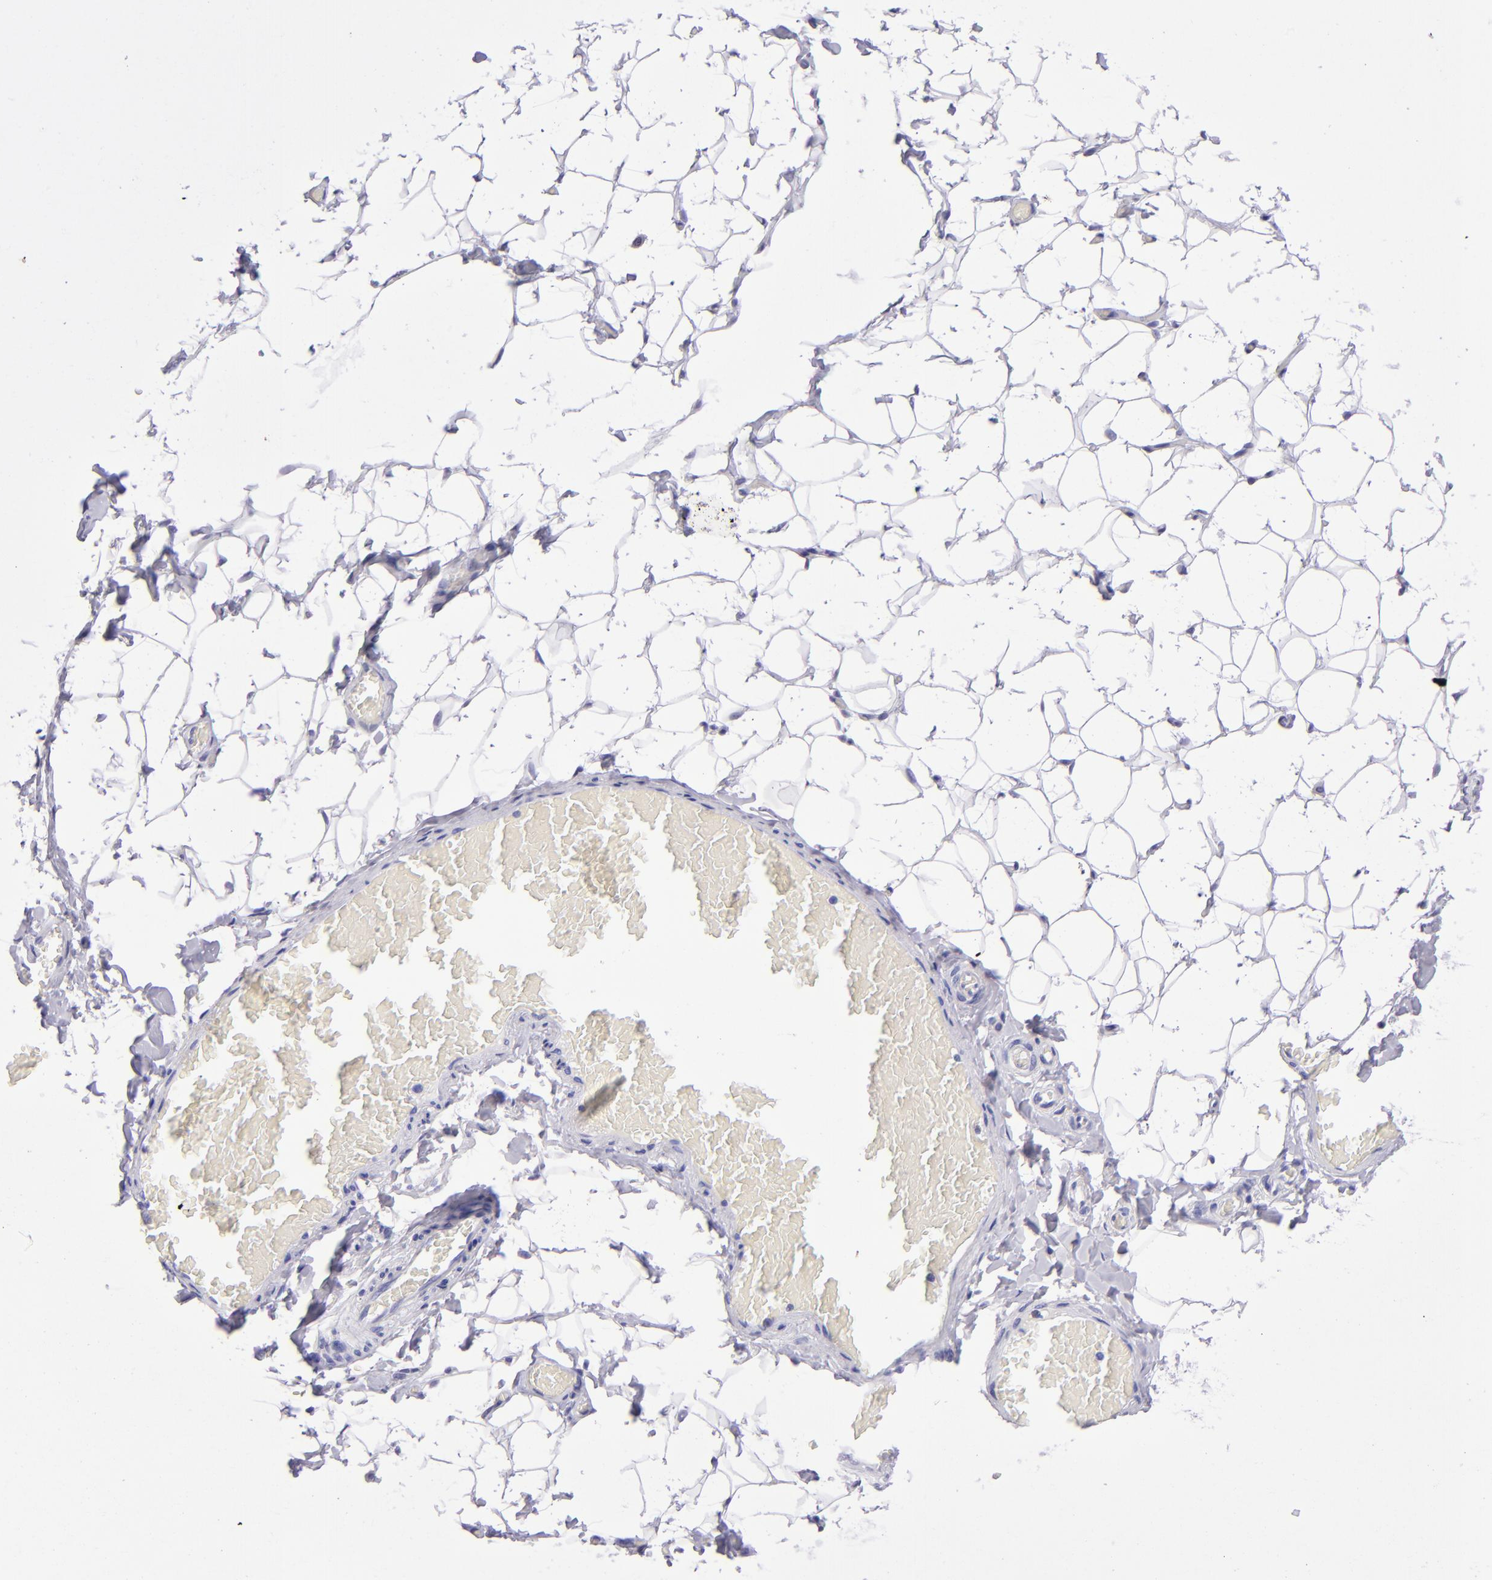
{"staining": {"intensity": "negative", "quantity": "none", "location": "none"}, "tissue": "adipose tissue", "cell_type": "Adipocytes", "image_type": "normal", "snomed": [{"axis": "morphology", "description": "Normal tissue, NOS"}, {"axis": "topography", "description": "Soft tissue"}], "caption": "A high-resolution micrograph shows IHC staining of benign adipose tissue, which displays no significant expression in adipocytes.", "gene": "TYRP1", "patient": {"sex": "male", "age": 26}}